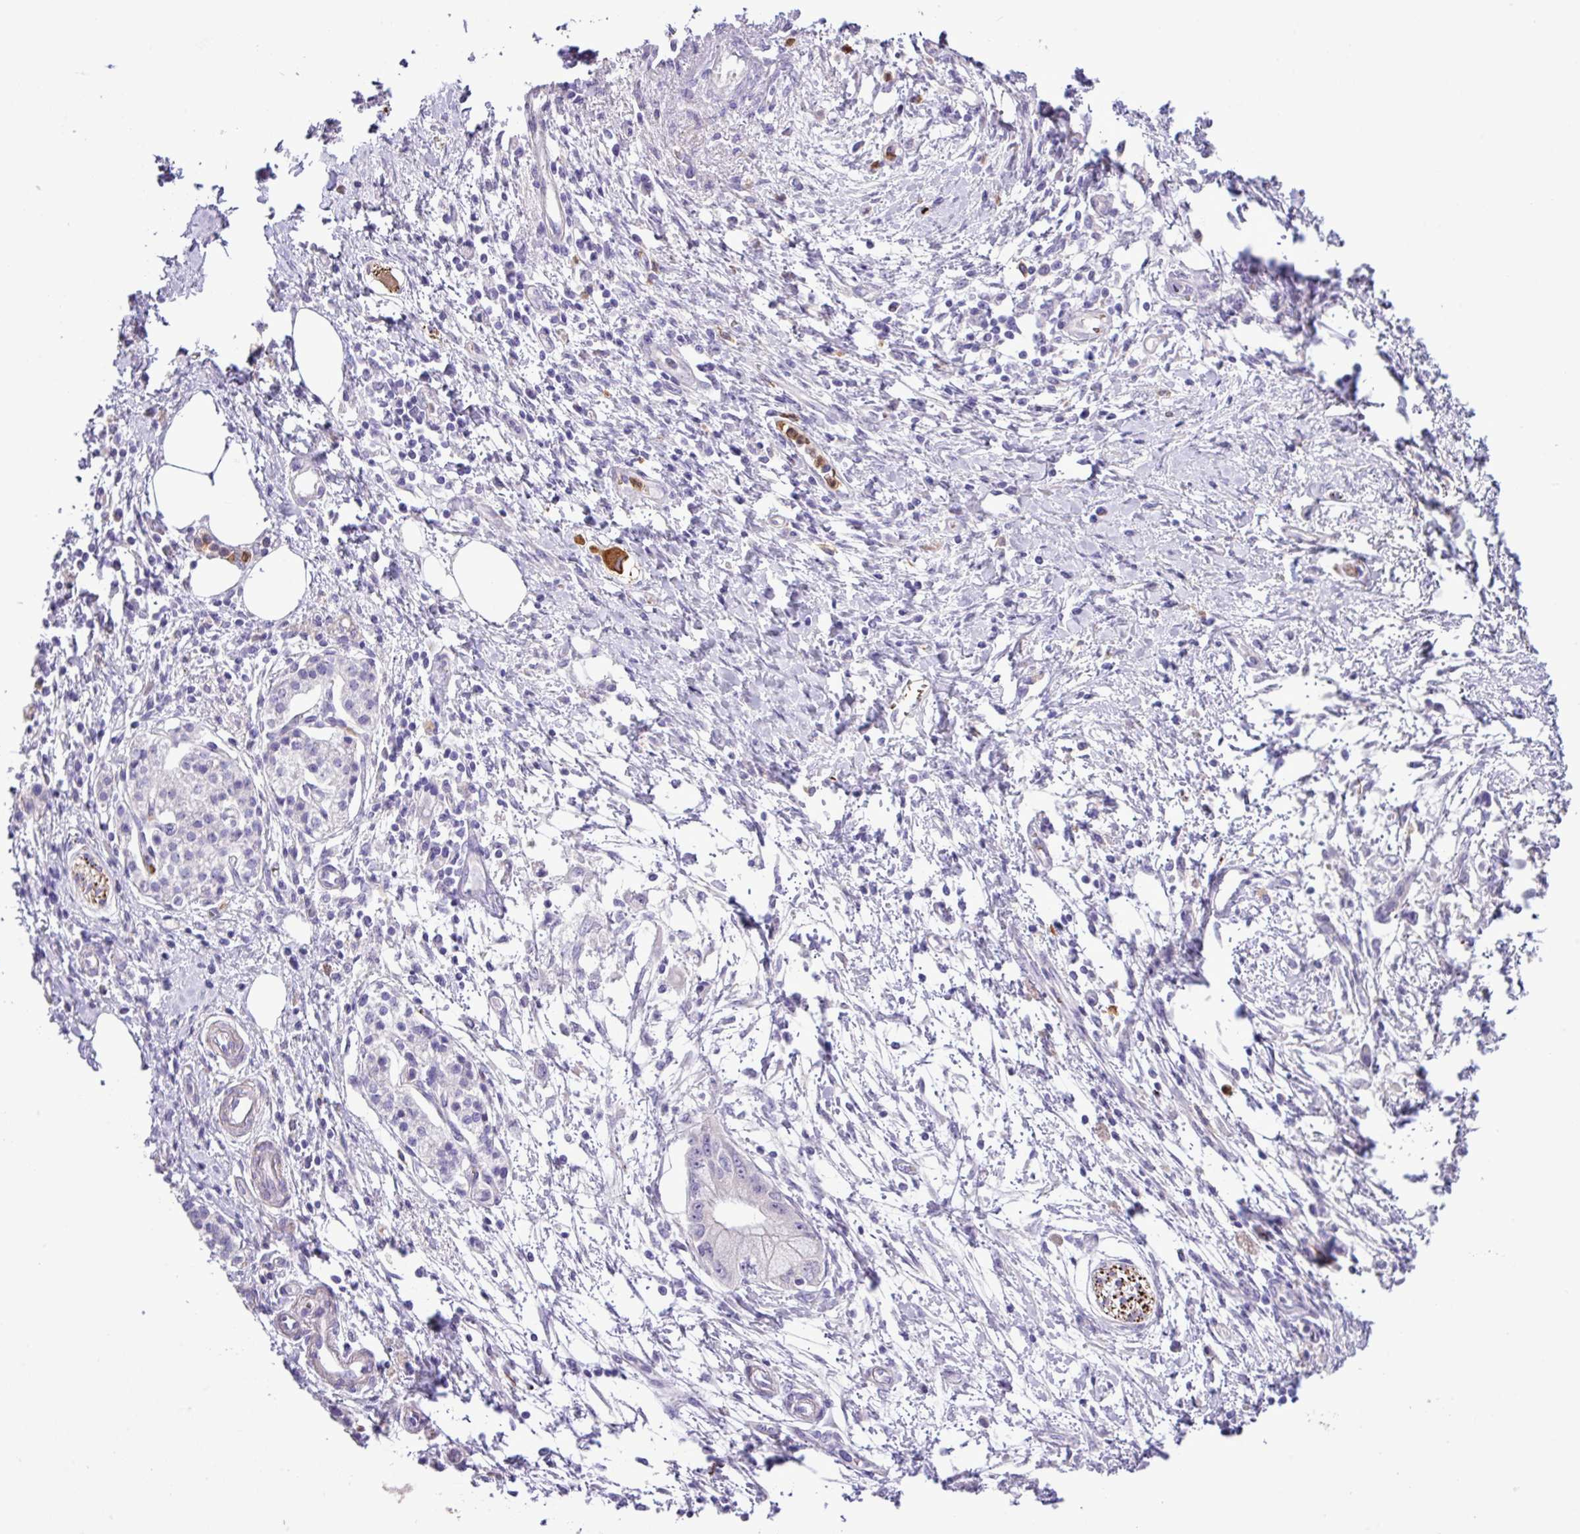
{"staining": {"intensity": "negative", "quantity": "none", "location": "none"}, "tissue": "pancreatic cancer", "cell_type": "Tumor cells", "image_type": "cancer", "snomed": [{"axis": "morphology", "description": "Adenocarcinoma, NOS"}, {"axis": "topography", "description": "Pancreas"}], "caption": "Protein analysis of pancreatic cancer displays no significant expression in tumor cells.", "gene": "MGAT4B", "patient": {"sex": "male", "age": 48}}